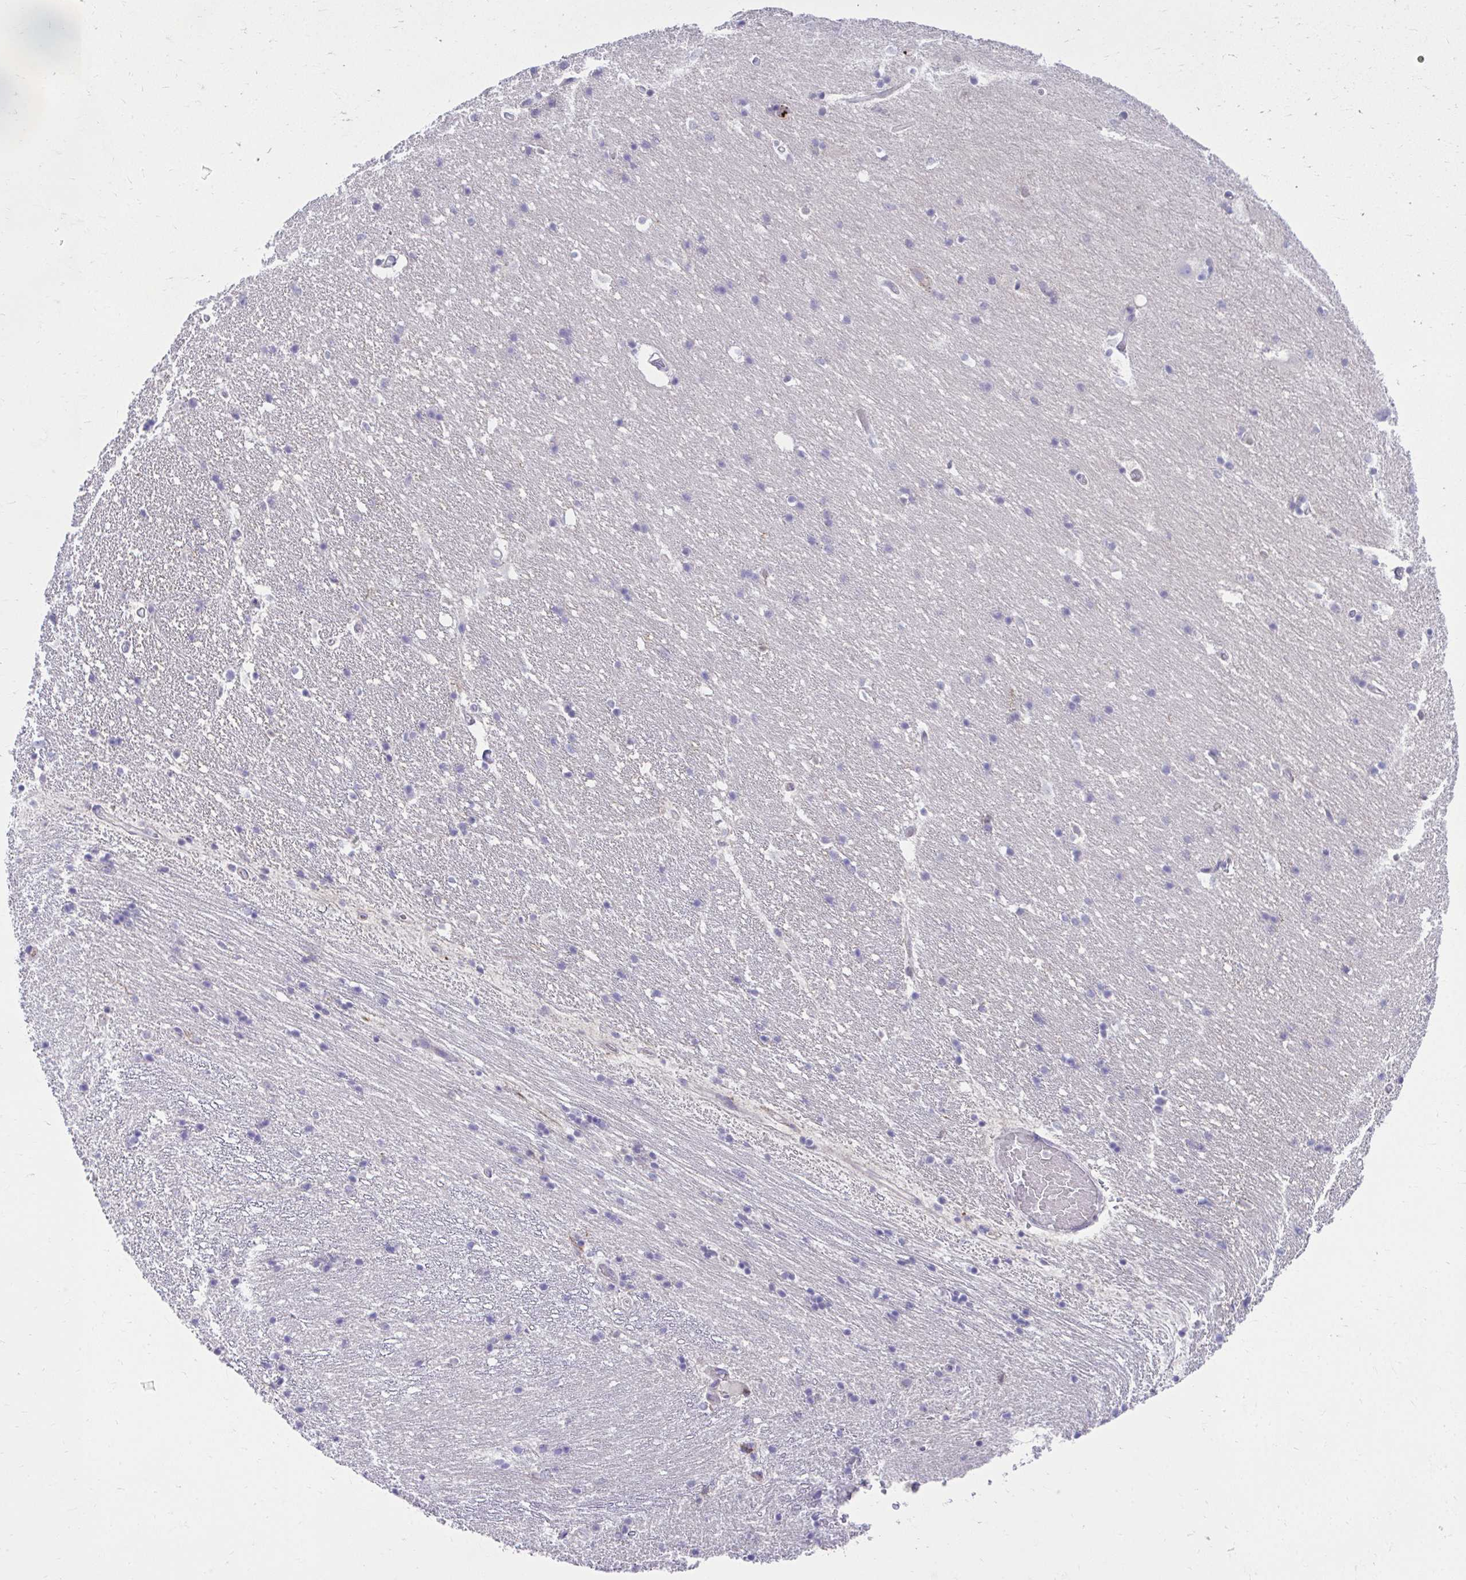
{"staining": {"intensity": "negative", "quantity": "none", "location": "none"}, "tissue": "hippocampus", "cell_type": "Glial cells", "image_type": "normal", "snomed": [{"axis": "morphology", "description": "Normal tissue, NOS"}, {"axis": "topography", "description": "Hippocampus"}], "caption": "High magnification brightfield microscopy of unremarkable hippocampus stained with DAB (3,3'-diaminobenzidine) (brown) and counterstained with hematoxylin (blue): glial cells show no significant expression.", "gene": "OR7A5", "patient": {"sex": "male", "age": 63}}